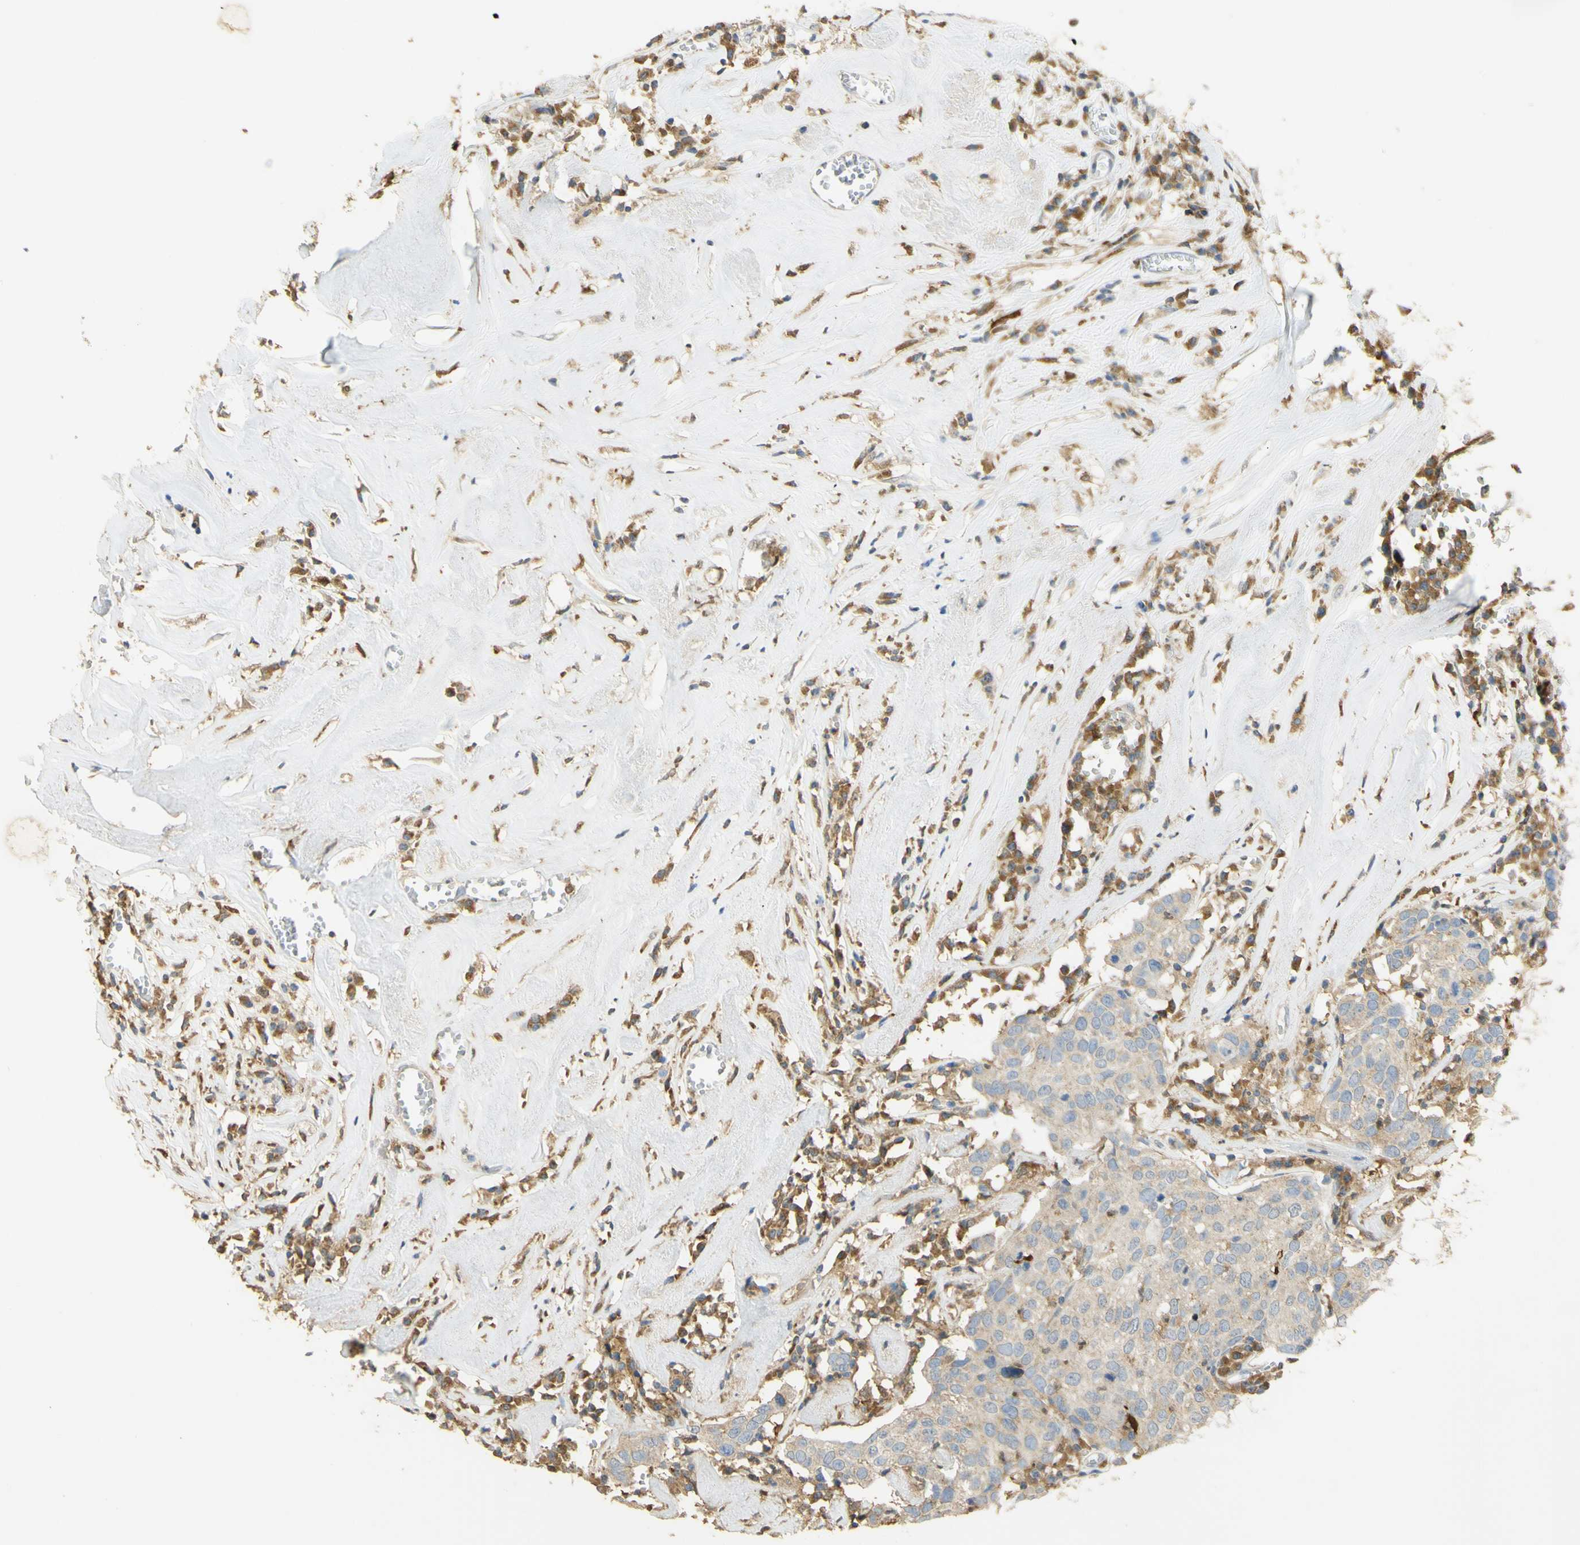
{"staining": {"intensity": "weak", "quantity": ">75%", "location": "cytoplasmic/membranous"}, "tissue": "head and neck cancer", "cell_type": "Tumor cells", "image_type": "cancer", "snomed": [{"axis": "morphology", "description": "Adenocarcinoma, NOS"}, {"axis": "topography", "description": "Salivary gland"}, {"axis": "topography", "description": "Head-Neck"}], "caption": "Human adenocarcinoma (head and neck) stained with a protein marker reveals weak staining in tumor cells.", "gene": "PAK1", "patient": {"sex": "female", "age": 65}}